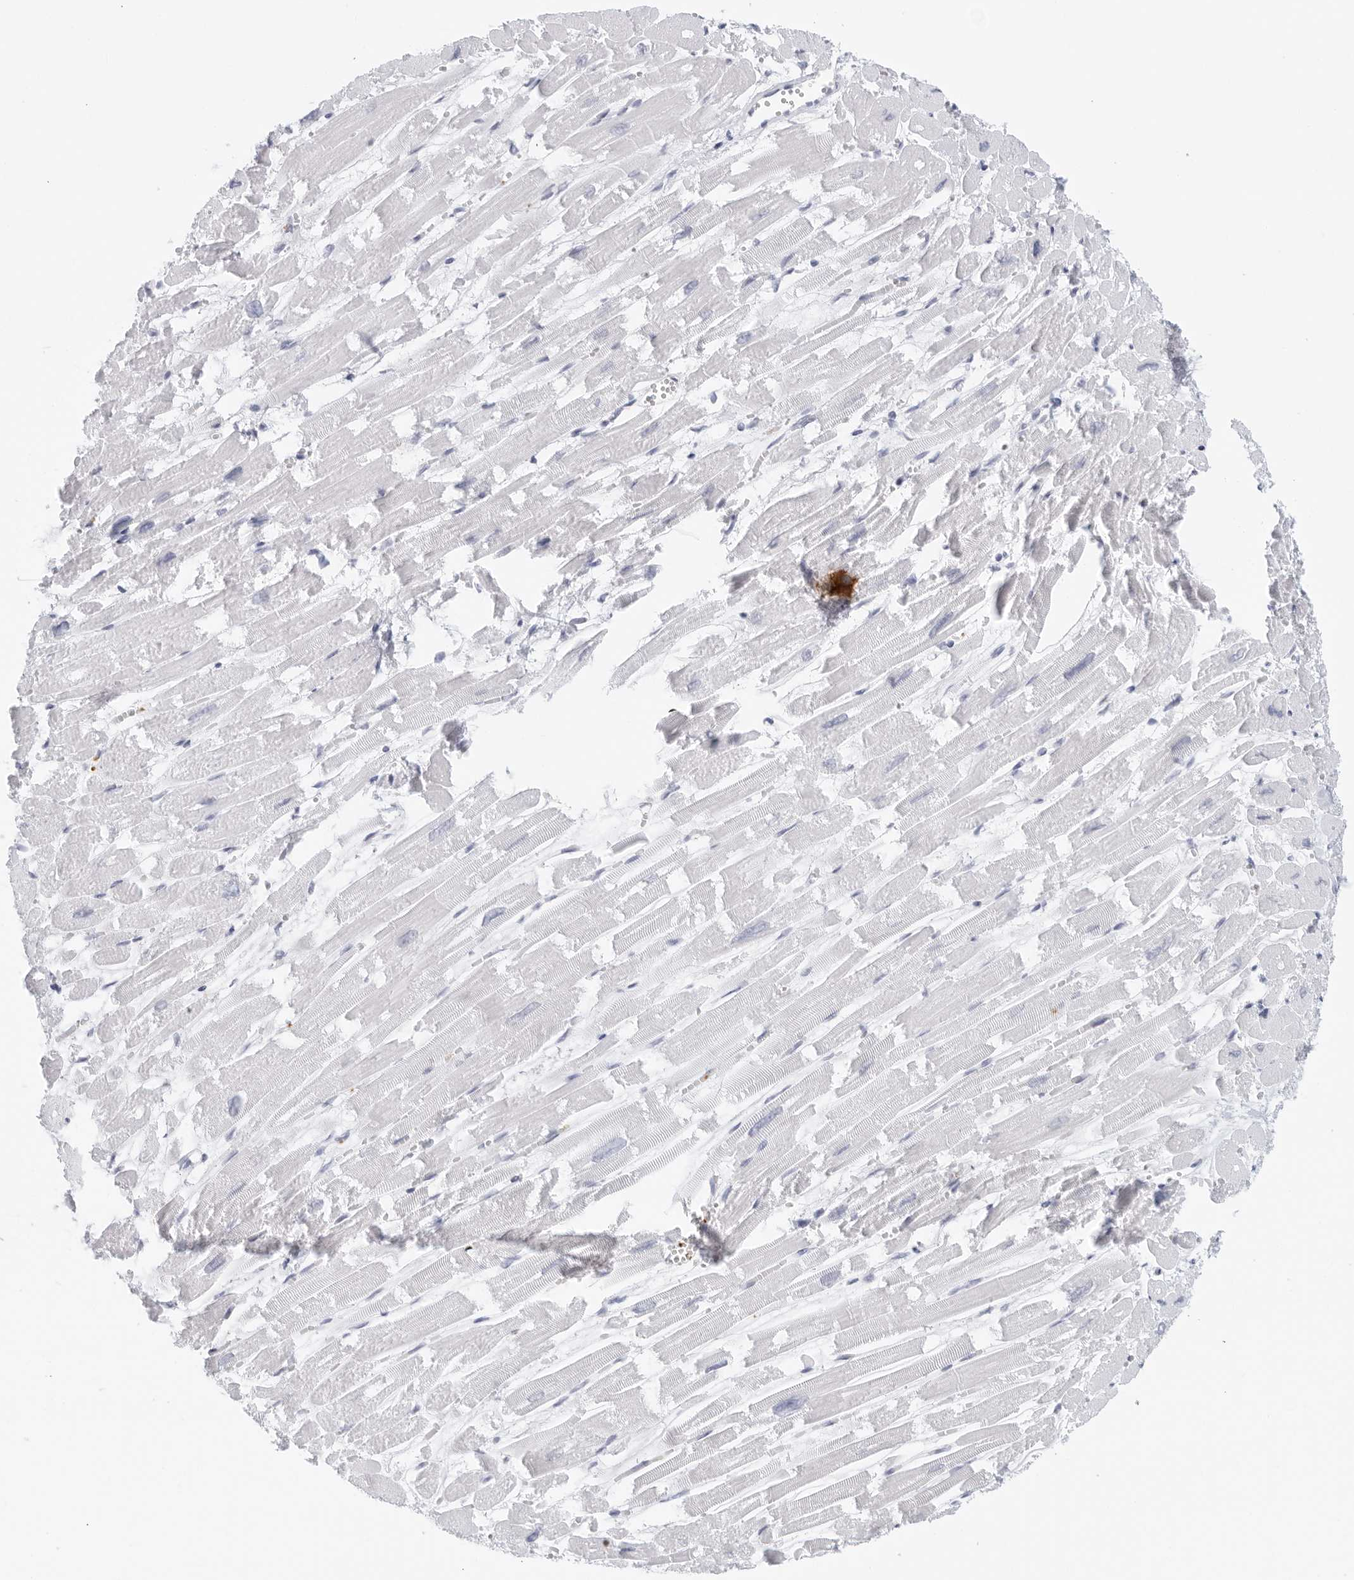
{"staining": {"intensity": "negative", "quantity": "none", "location": "none"}, "tissue": "heart muscle", "cell_type": "Cardiomyocytes", "image_type": "normal", "snomed": [{"axis": "morphology", "description": "Normal tissue, NOS"}, {"axis": "topography", "description": "Heart"}], "caption": "A photomicrograph of heart muscle stained for a protein shows no brown staining in cardiomyocytes. (Stains: DAB immunohistochemistry with hematoxylin counter stain, Microscopy: brightfield microscopy at high magnification).", "gene": "FGG", "patient": {"sex": "male", "age": 54}}